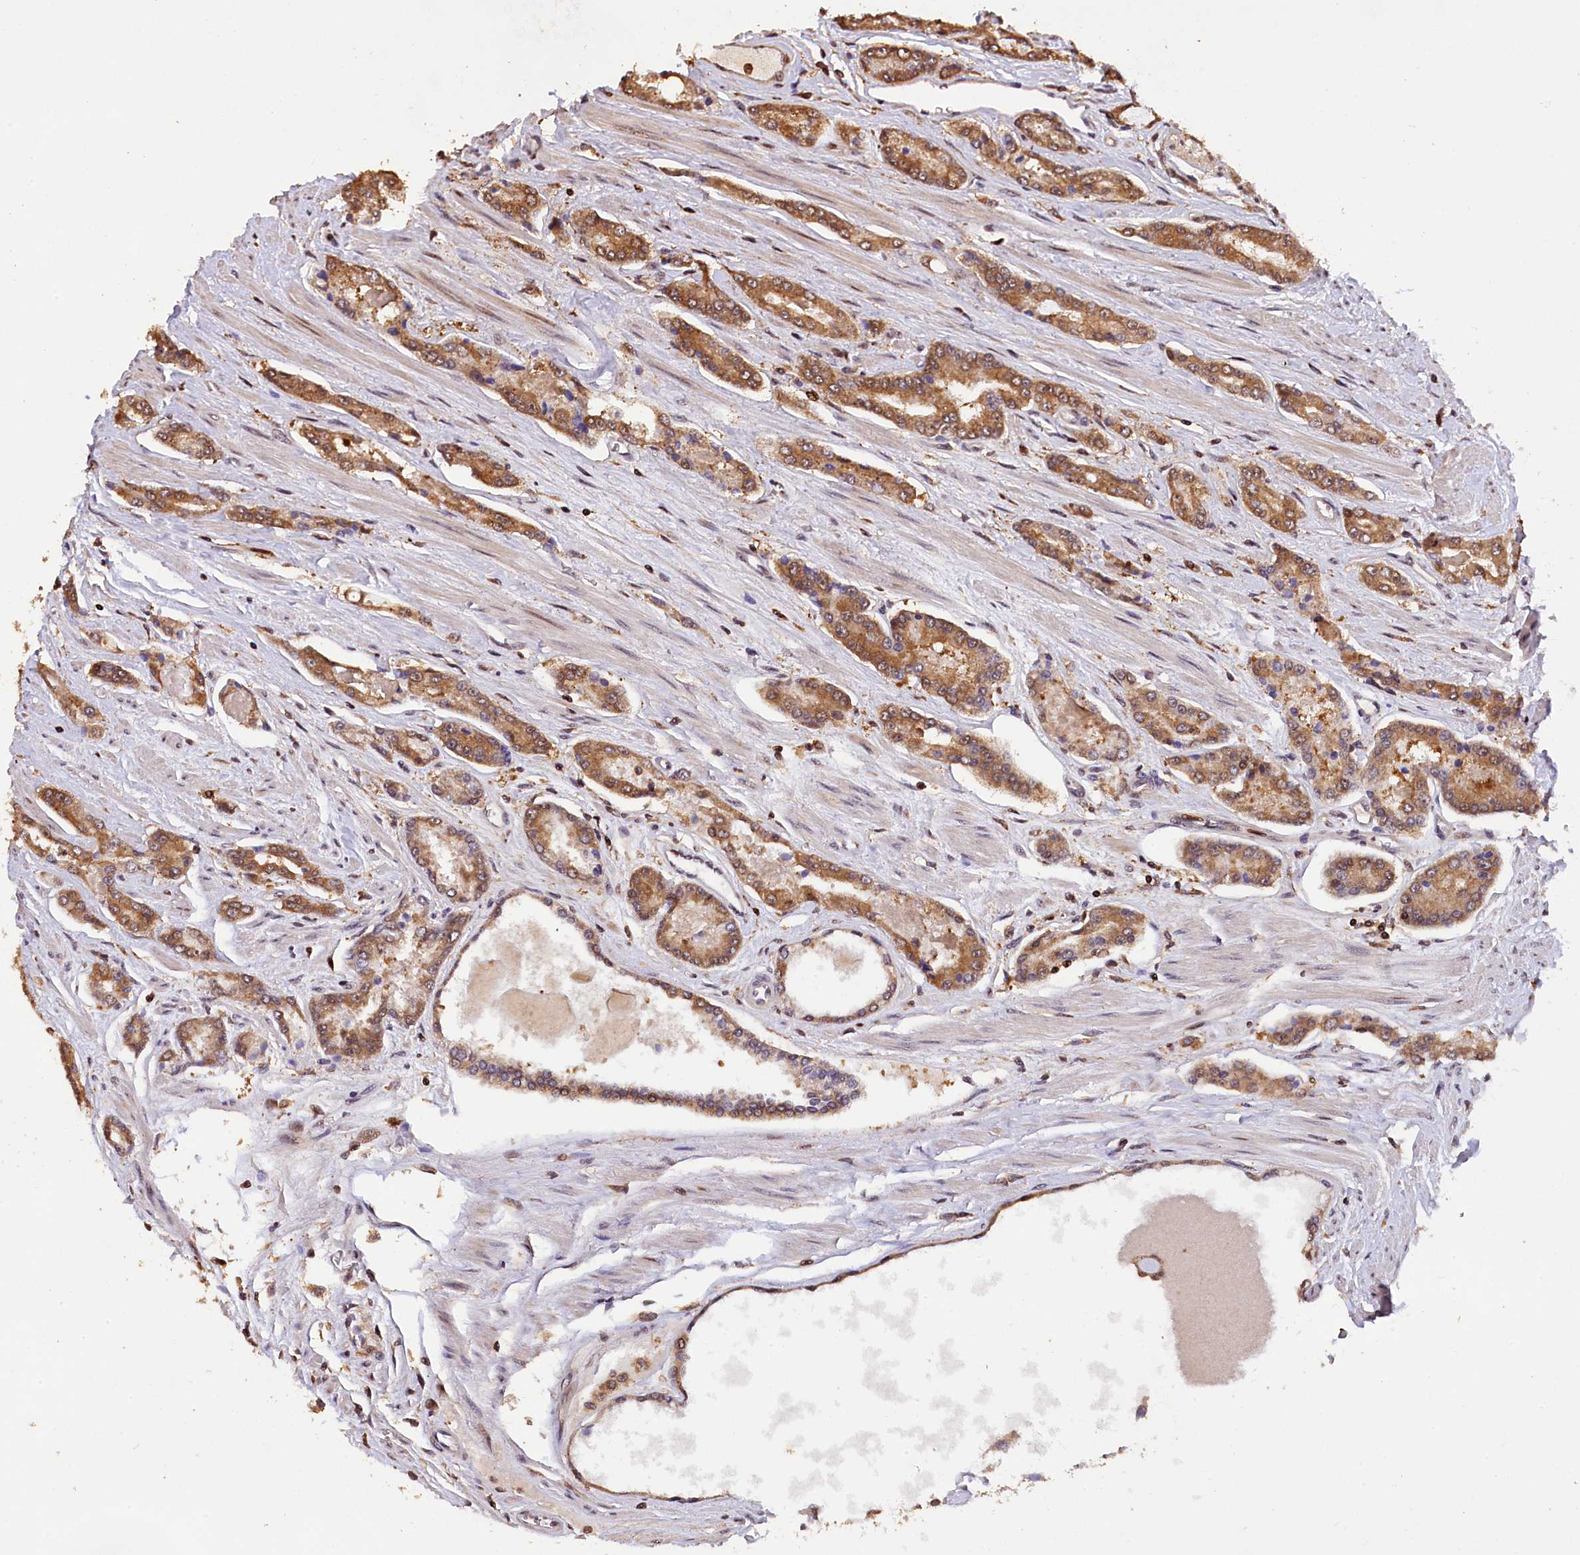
{"staining": {"intensity": "moderate", "quantity": ">75%", "location": "cytoplasmic/membranous"}, "tissue": "prostate cancer", "cell_type": "Tumor cells", "image_type": "cancer", "snomed": [{"axis": "morphology", "description": "Adenocarcinoma, High grade"}, {"axis": "topography", "description": "Prostate"}], "caption": "This histopathology image reveals IHC staining of human prostate cancer, with medium moderate cytoplasmic/membranous expression in approximately >75% of tumor cells.", "gene": "PHAF1", "patient": {"sex": "male", "age": 74}}